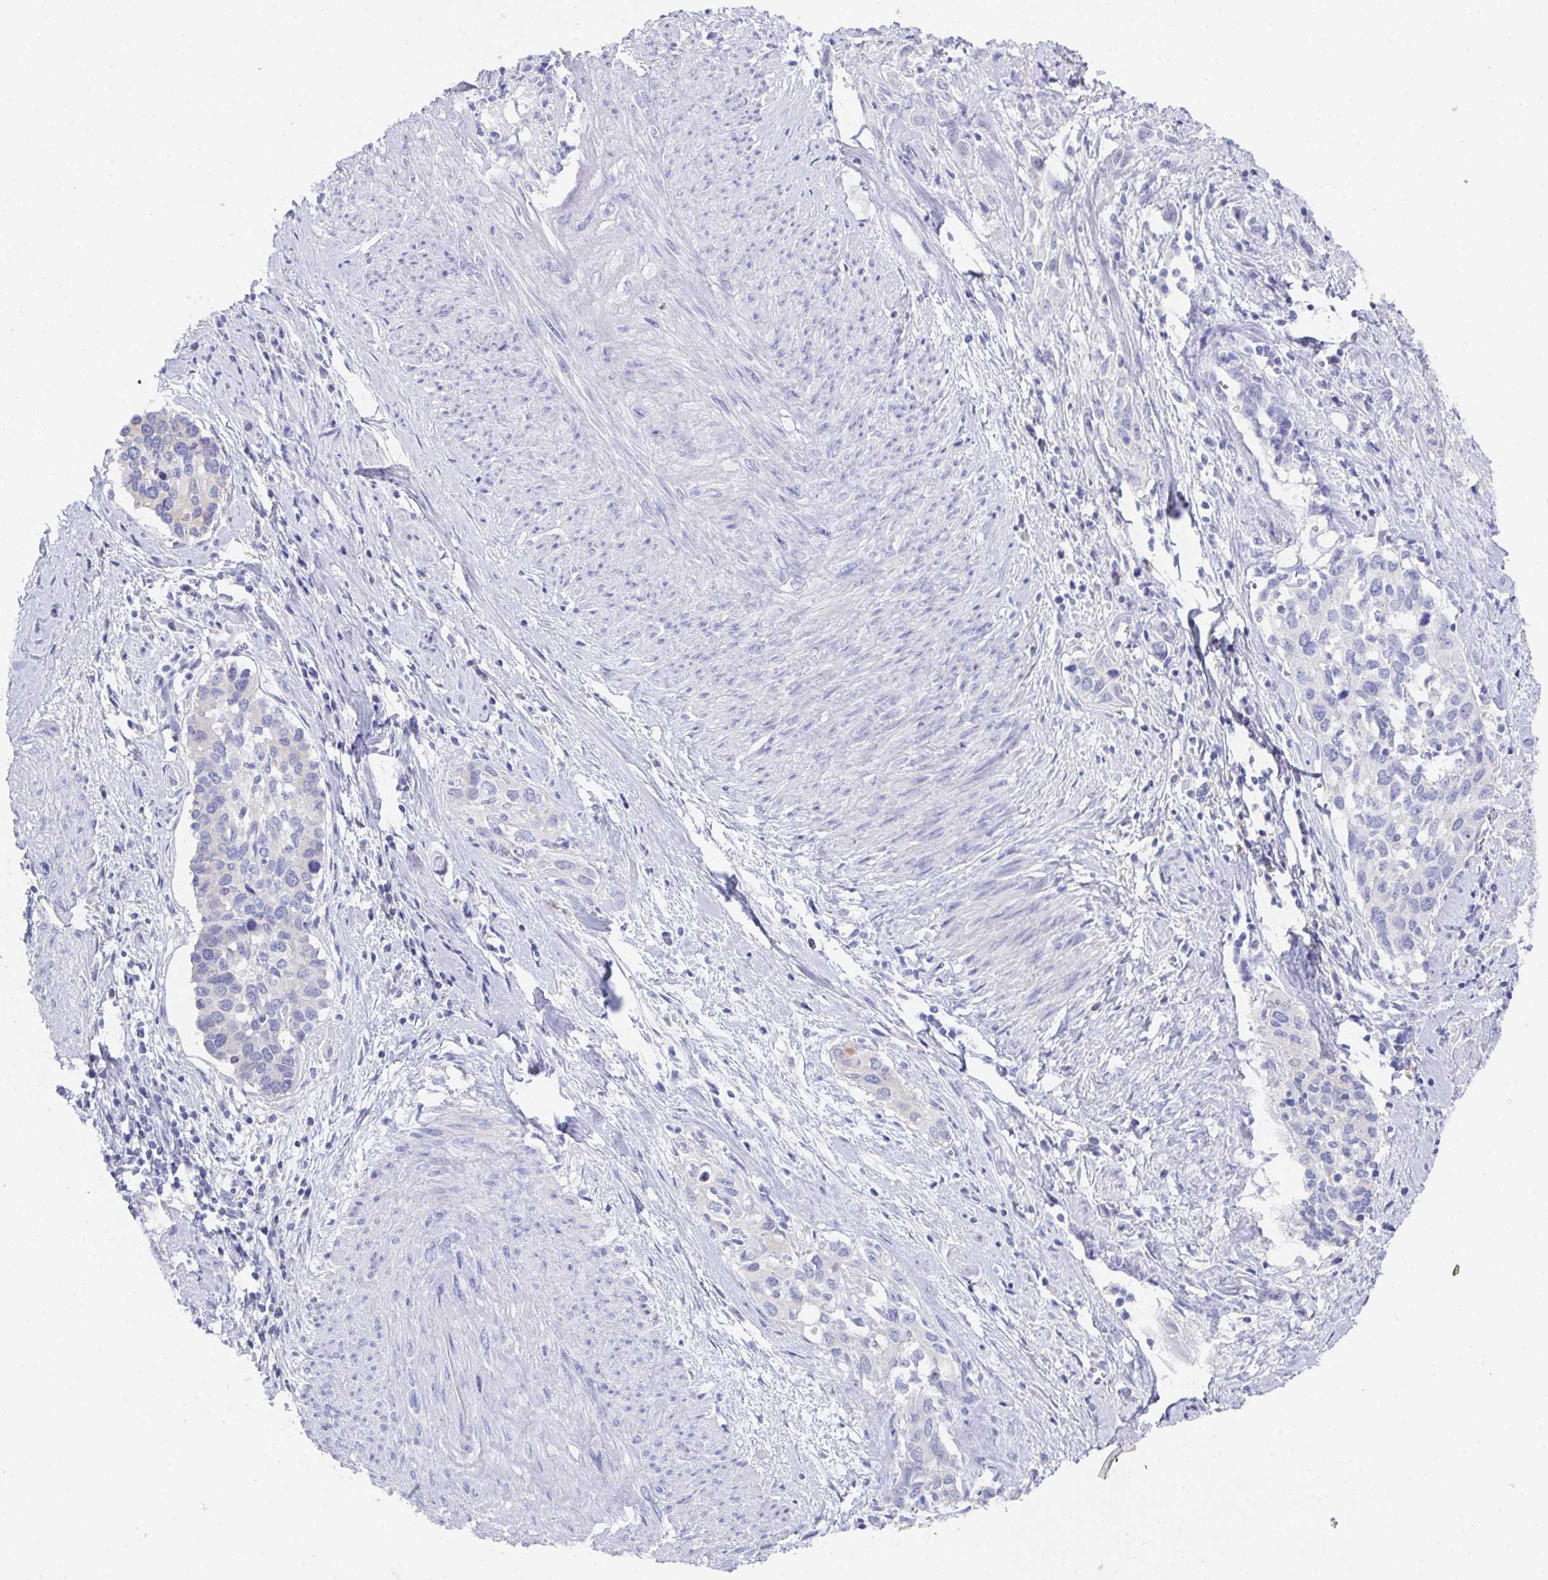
{"staining": {"intensity": "negative", "quantity": "none", "location": "none"}, "tissue": "cervical cancer", "cell_type": "Tumor cells", "image_type": "cancer", "snomed": [{"axis": "morphology", "description": "Squamous cell carcinoma, NOS"}, {"axis": "topography", "description": "Cervix"}], "caption": "Tumor cells are negative for brown protein staining in cervical squamous cell carcinoma. Nuclei are stained in blue.", "gene": "SSC4D", "patient": {"sex": "female", "age": 51}}